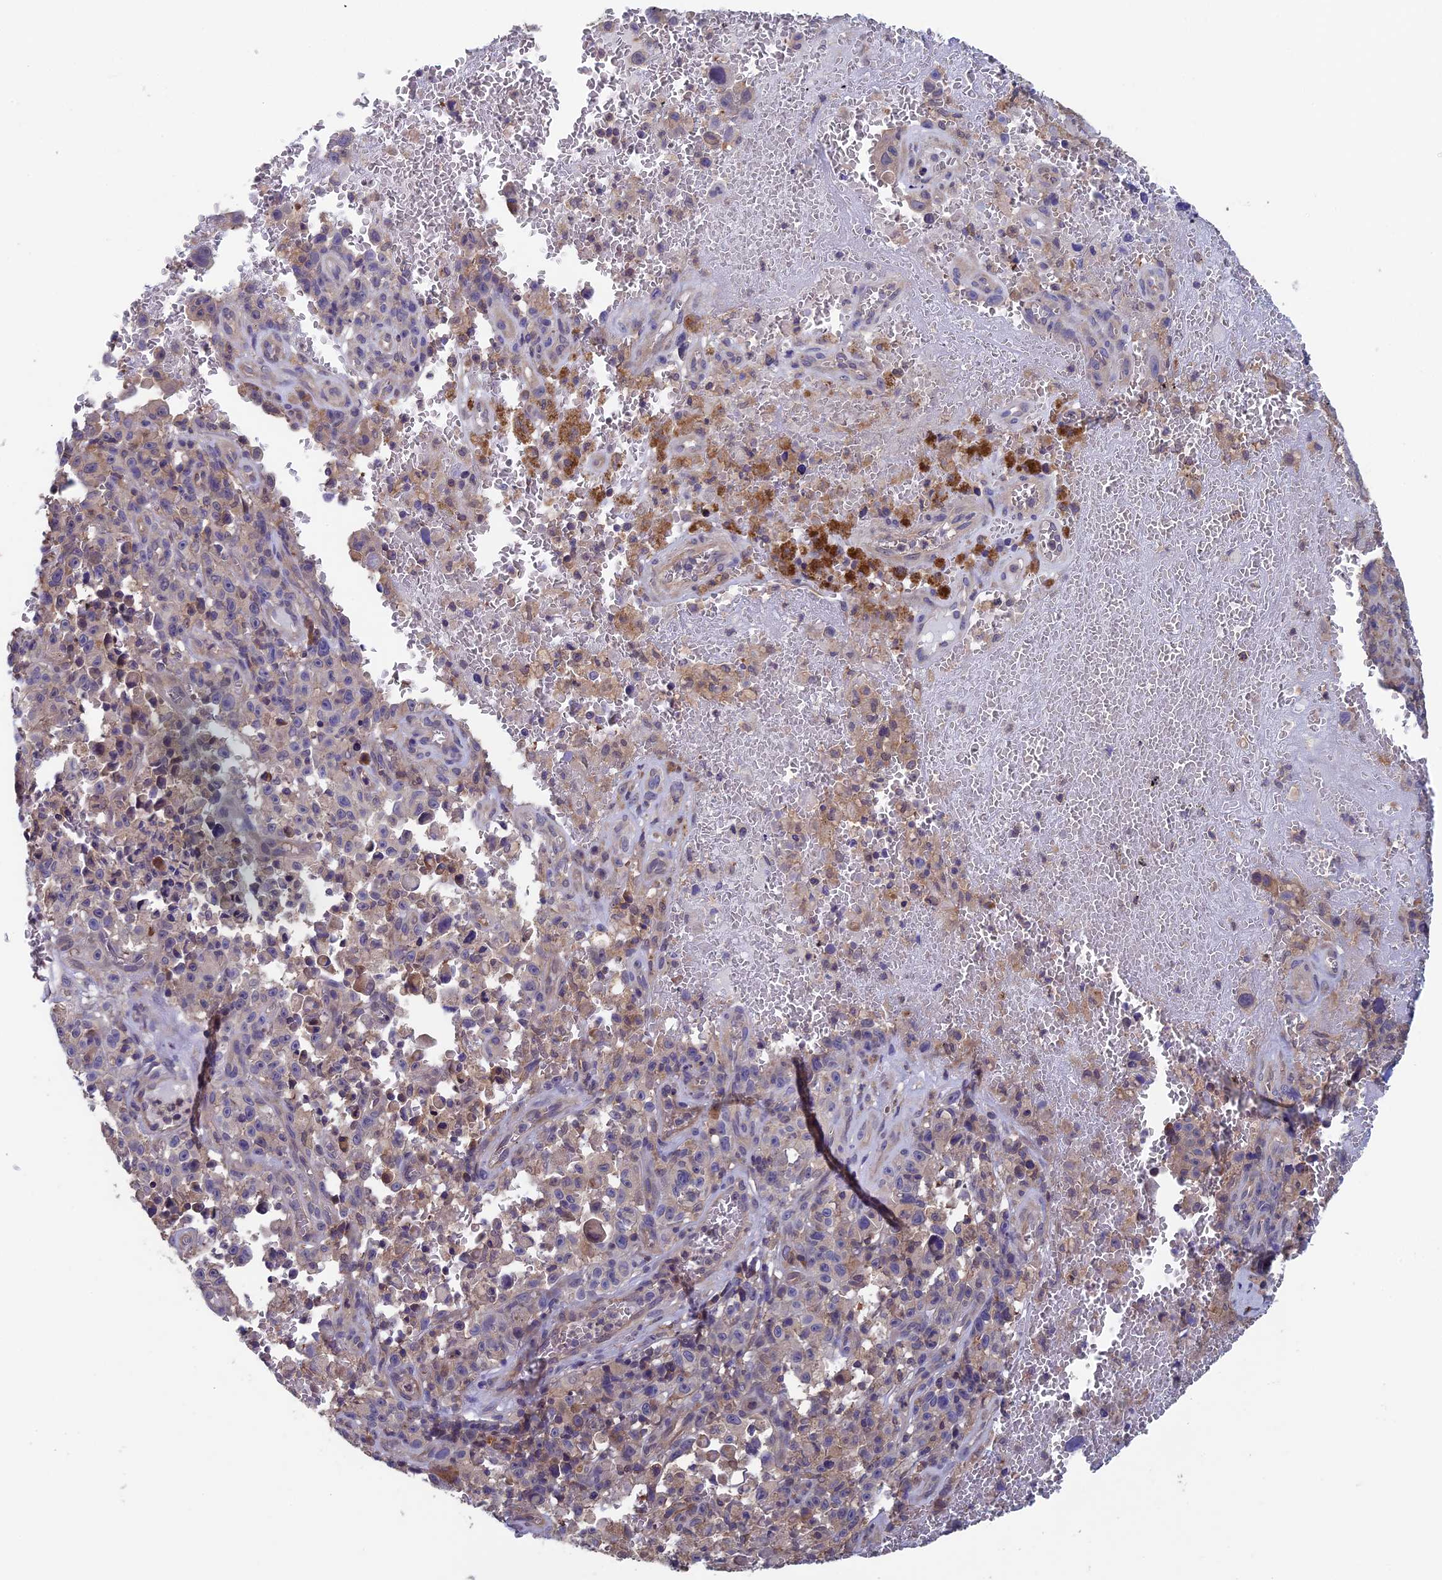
{"staining": {"intensity": "weak", "quantity": "<25%", "location": "cytoplasmic/membranous"}, "tissue": "melanoma", "cell_type": "Tumor cells", "image_type": "cancer", "snomed": [{"axis": "morphology", "description": "Malignant melanoma, NOS"}, {"axis": "topography", "description": "Skin"}], "caption": "Tumor cells are negative for brown protein staining in melanoma.", "gene": "LCMT1", "patient": {"sex": "female", "age": 82}}